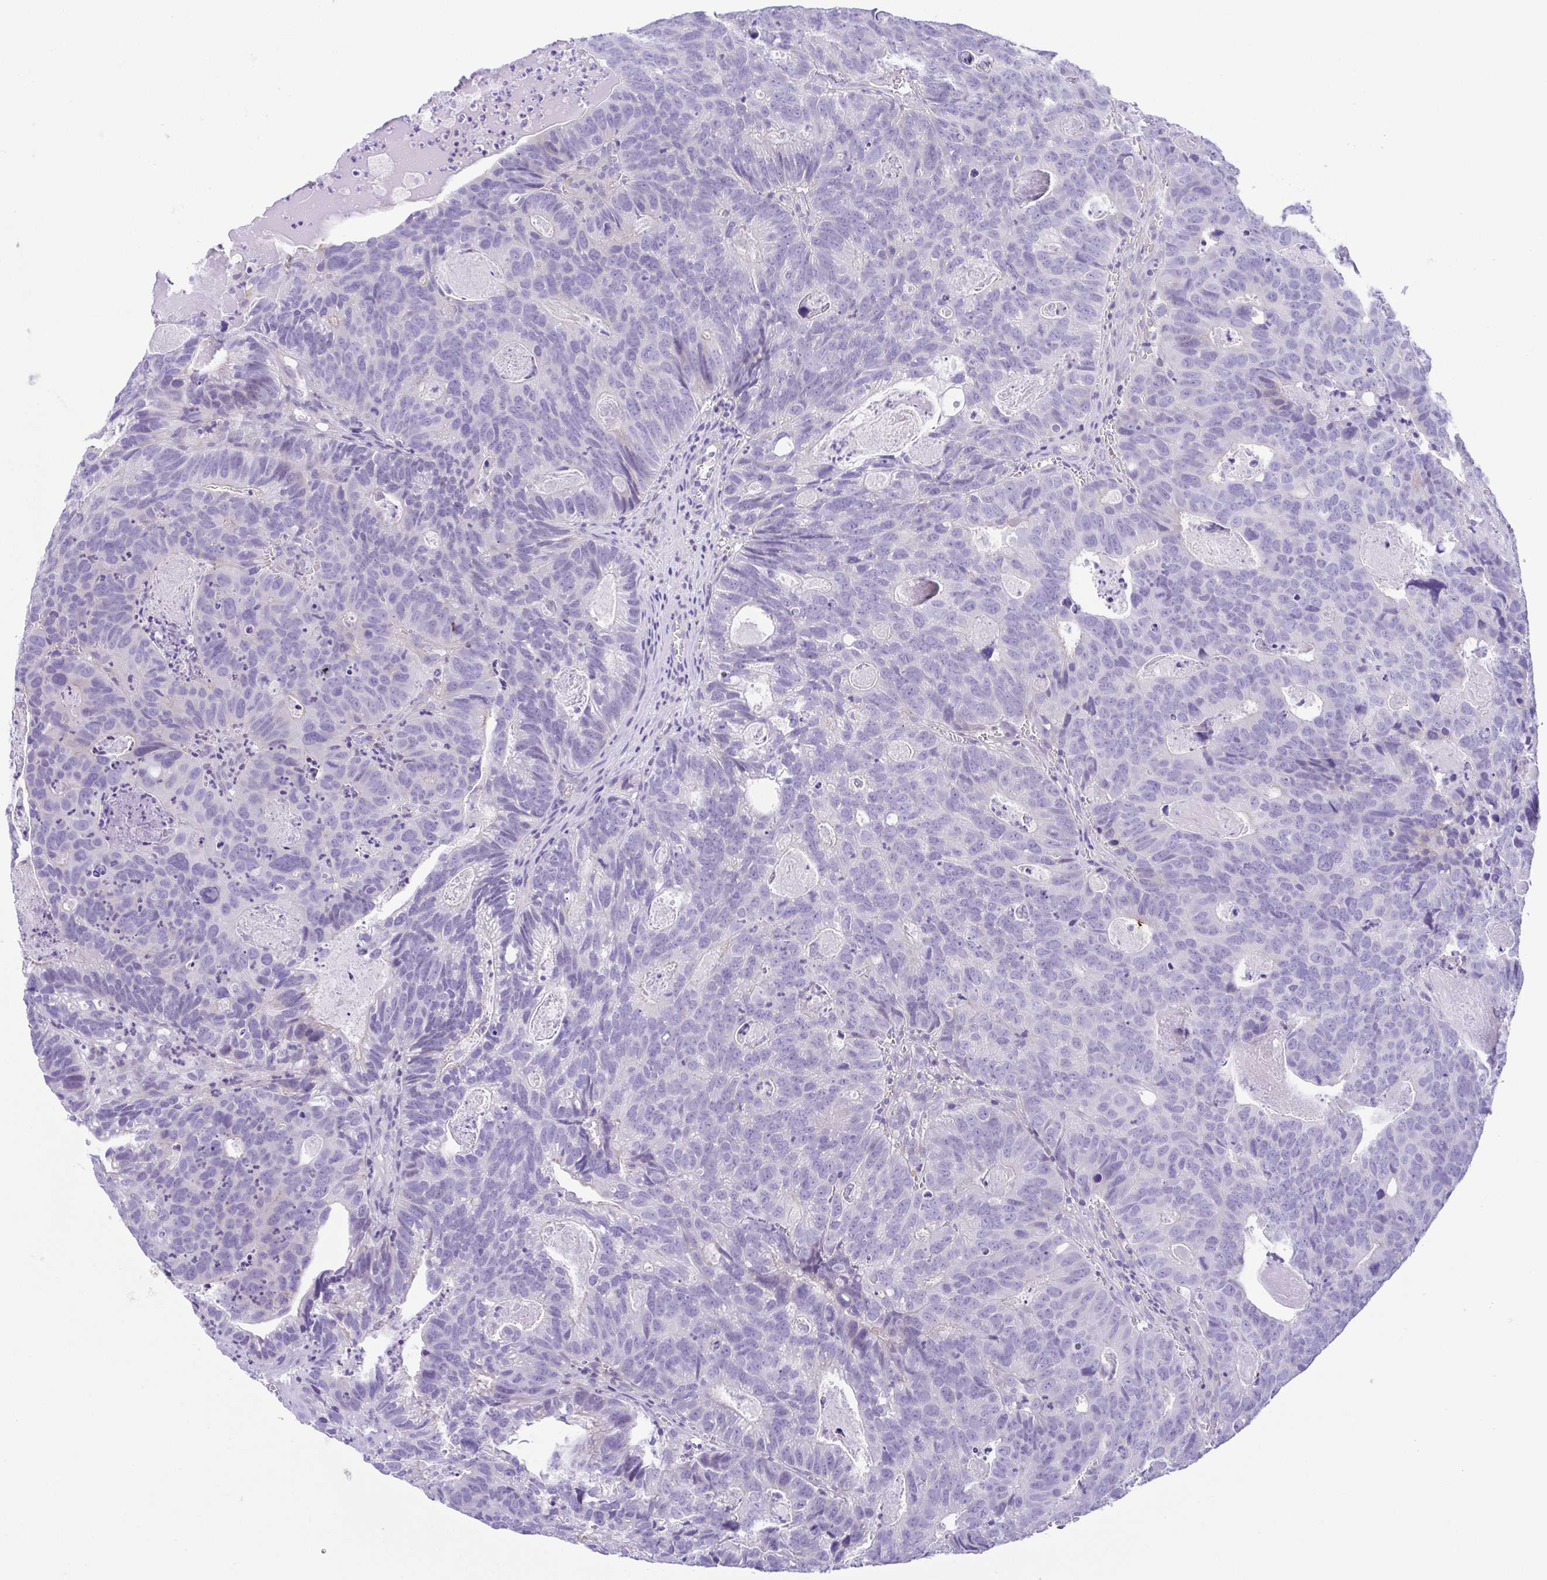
{"staining": {"intensity": "negative", "quantity": "none", "location": "none"}, "tissue": "head and neck cancer", "cell_type": "Tumor cells", "image_type": "cancer", "snomed": [{"axis": "morphology", "description": "Adenocarcinoma, NOS"}, {"axis": "topography", "description": "Head-Neck"}], "caption": "Head and neck adenocarcinoma was stained to show a protein in brown. There is no significant positivity in tumor cells.", "gene": "GPR182", "patient": {"sex": "male", "age": 62}}